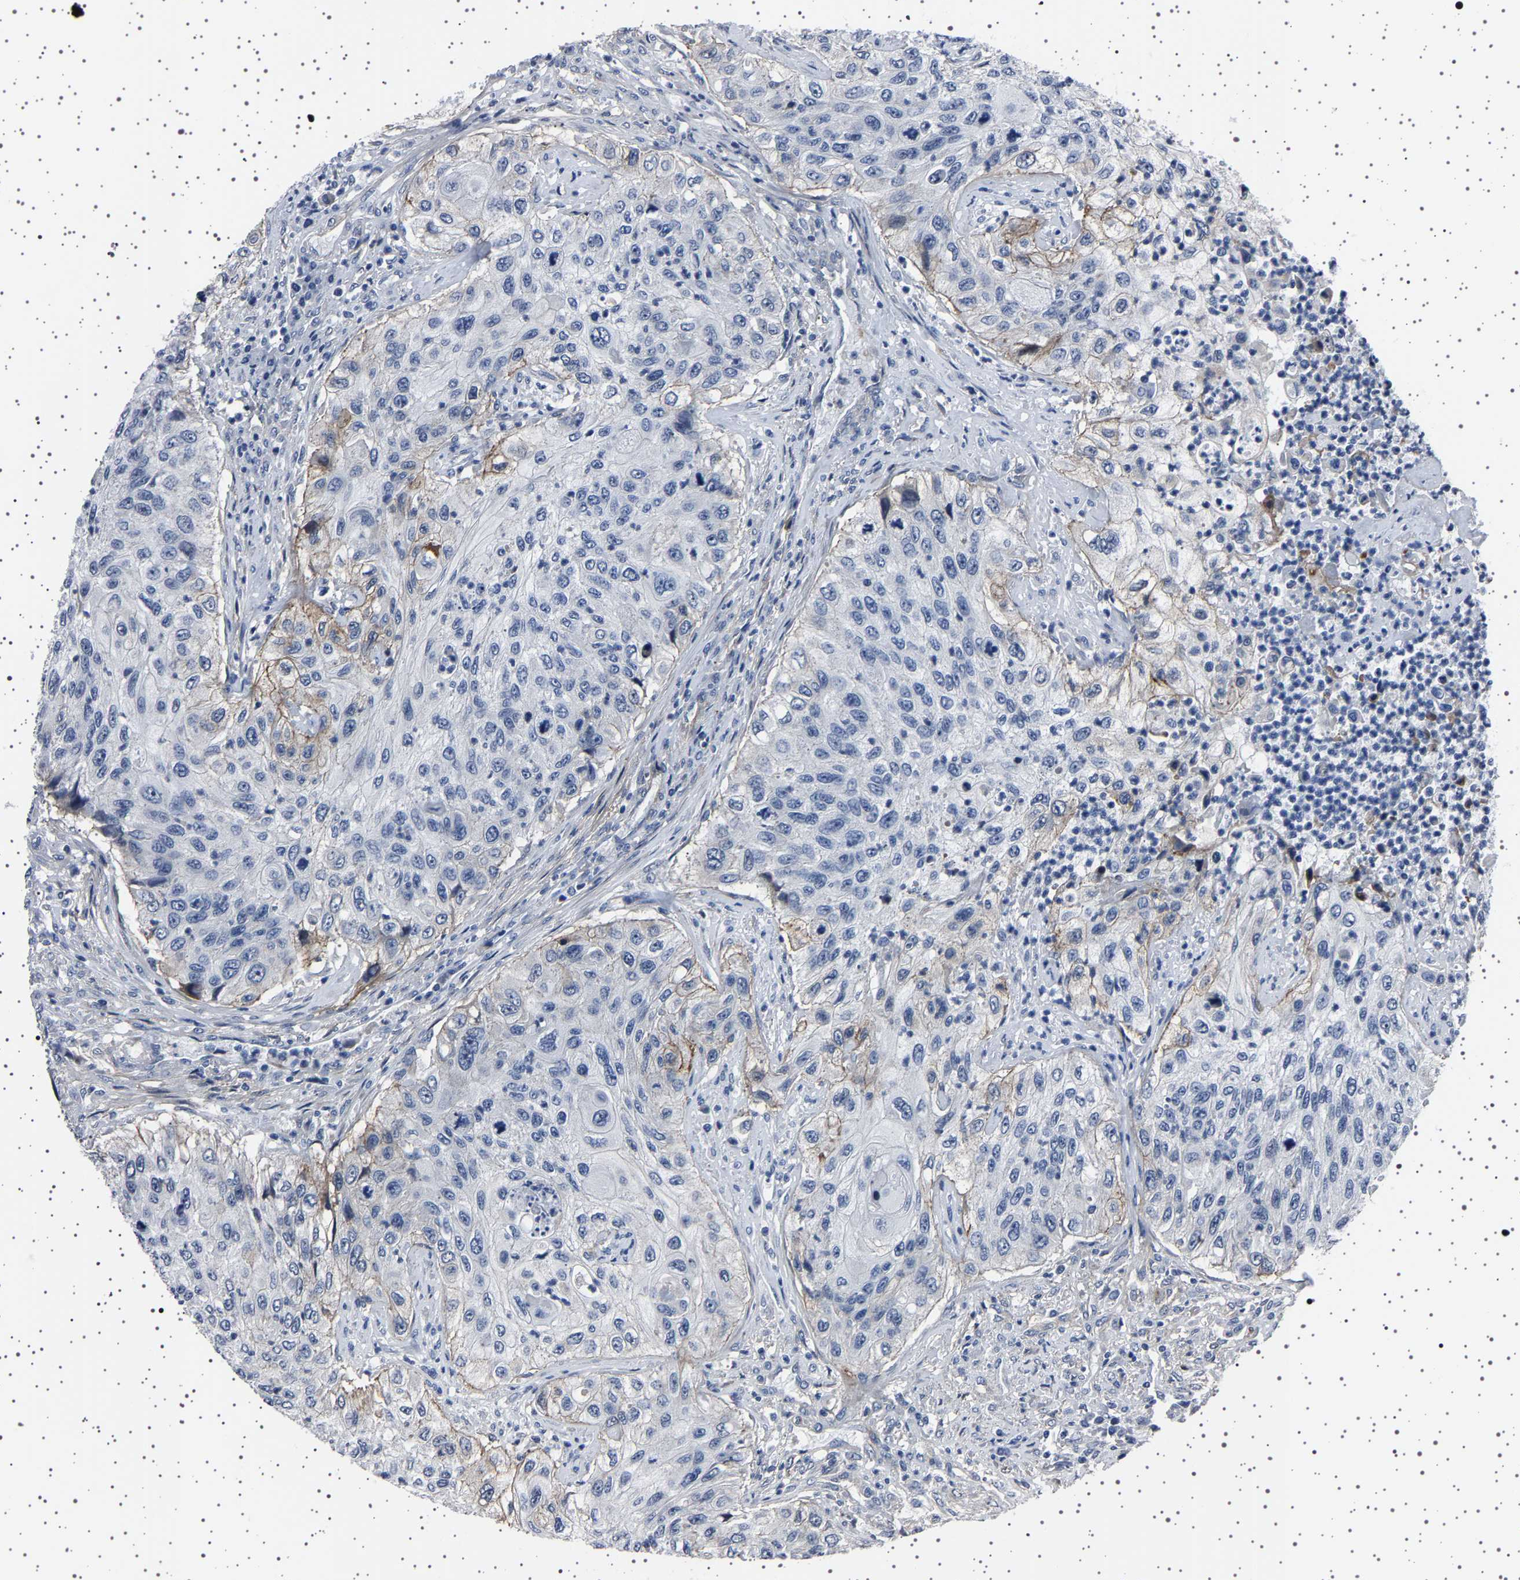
{"staining": {"intensity": "negative", "quantity": "none", "location": "none"}, "tissue": "urothelial cancer", "cell_type": "Tumor cells", "image_type": "cancer", "snomed": [{"axis": "morphology", "description": "Urothelial carcinoma, High grade"}, {"axis": "topography", "description": "Urinary bladder"}], "caption": "This is a image of immunohistochemistry staining of urothelial cancer, which shows no positivity in tumor cells.", "gene": "PAK5", "patient": {"sex": "female", "age": 60}}